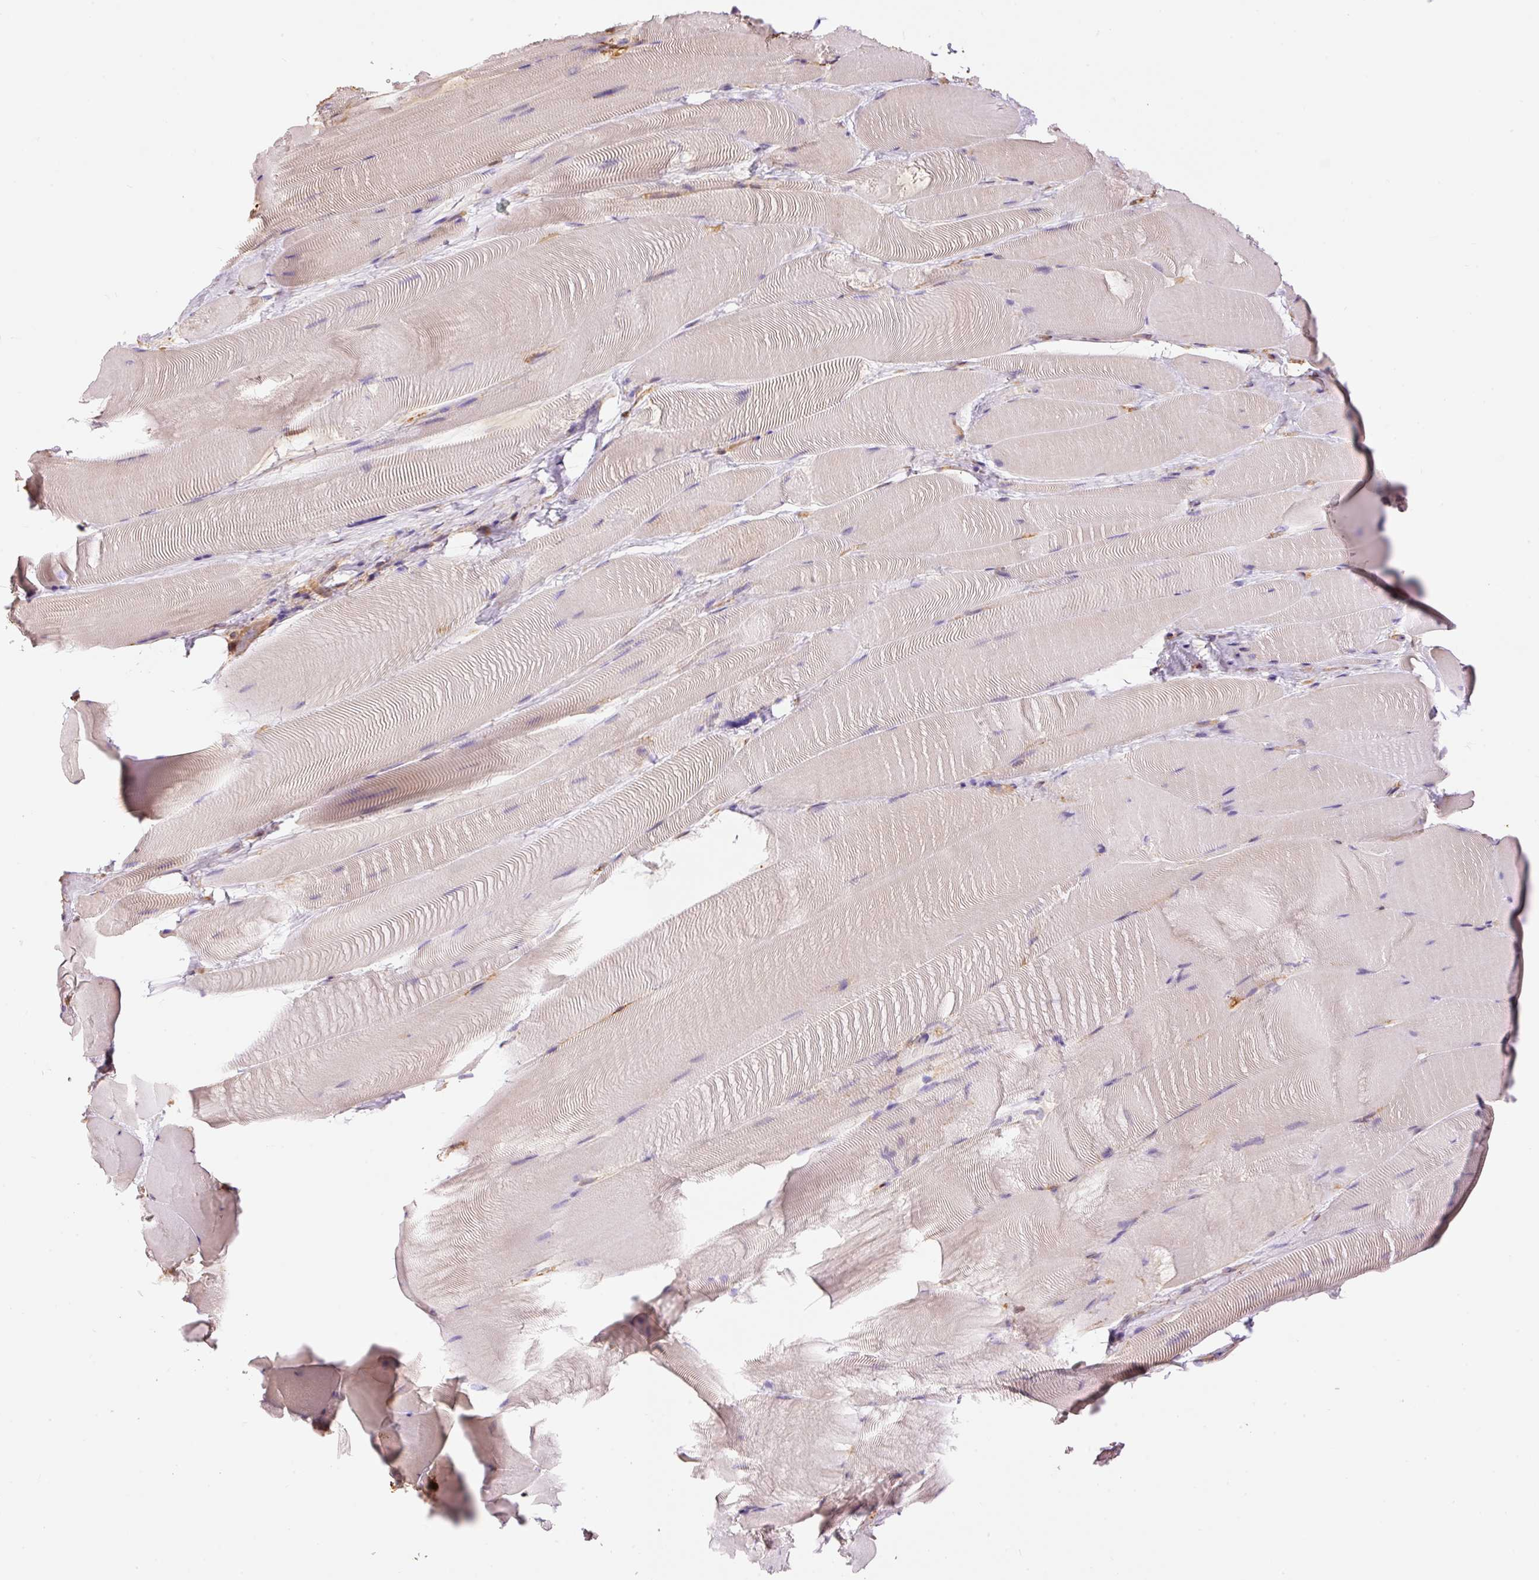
{"staining": {"intensity": "negative", "quantity": "none", "location": "none"}, "tissue": "skeletal muscle", "cell_type": "Myocytes", "image_type": "normal", "snomed": [{"axis": "morphology", "description": "Normal tissue, NOS"}, {"axis": "topography", "description": "Skeletal muscle"}], "caption": "Immunohistochemistry photomicrograph of unremarkable skeletal muscle: human skeletal muscle stained with DAB exhibits no significant protein staining in myocytes.", "gene": "ENSG00000249624", "patient": {"sex": "female", "age": 64}}